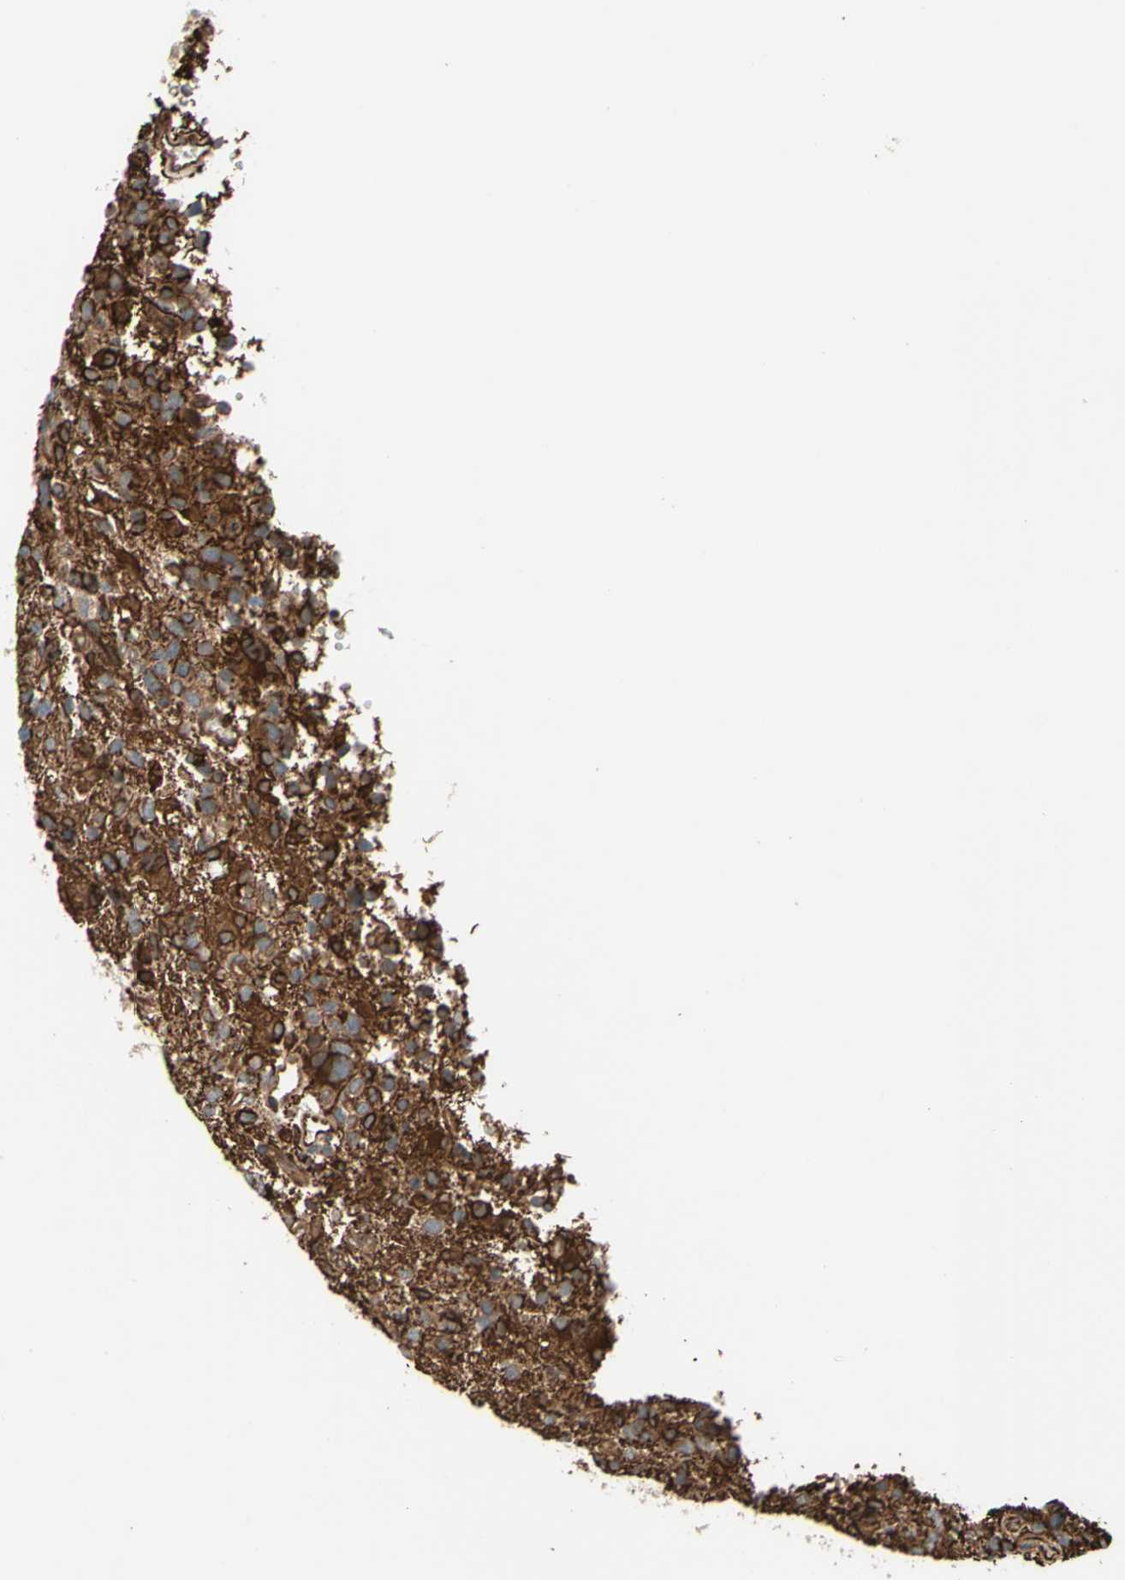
{"staining": {"intensity": "strong", "quantity": "25%-75%", "location": "cytoplasmic/membranous"}, "tissue": "glioma", "cell_type": "Tumor cells", "image_type": "cancer", "snomed": [{"axis": "morphology", "description": "Glioma, malignant, High grade"}, {"axis": "topography", "description": "Brain"}], "caption": "Strong cytoplasmic/membranous protein expression is appreciated in approximately 25%-75% of tumor cells in malignant glioma (high-grade).", "gene": "TRAF2", "patient": {"sex": "male", "age": 48}}